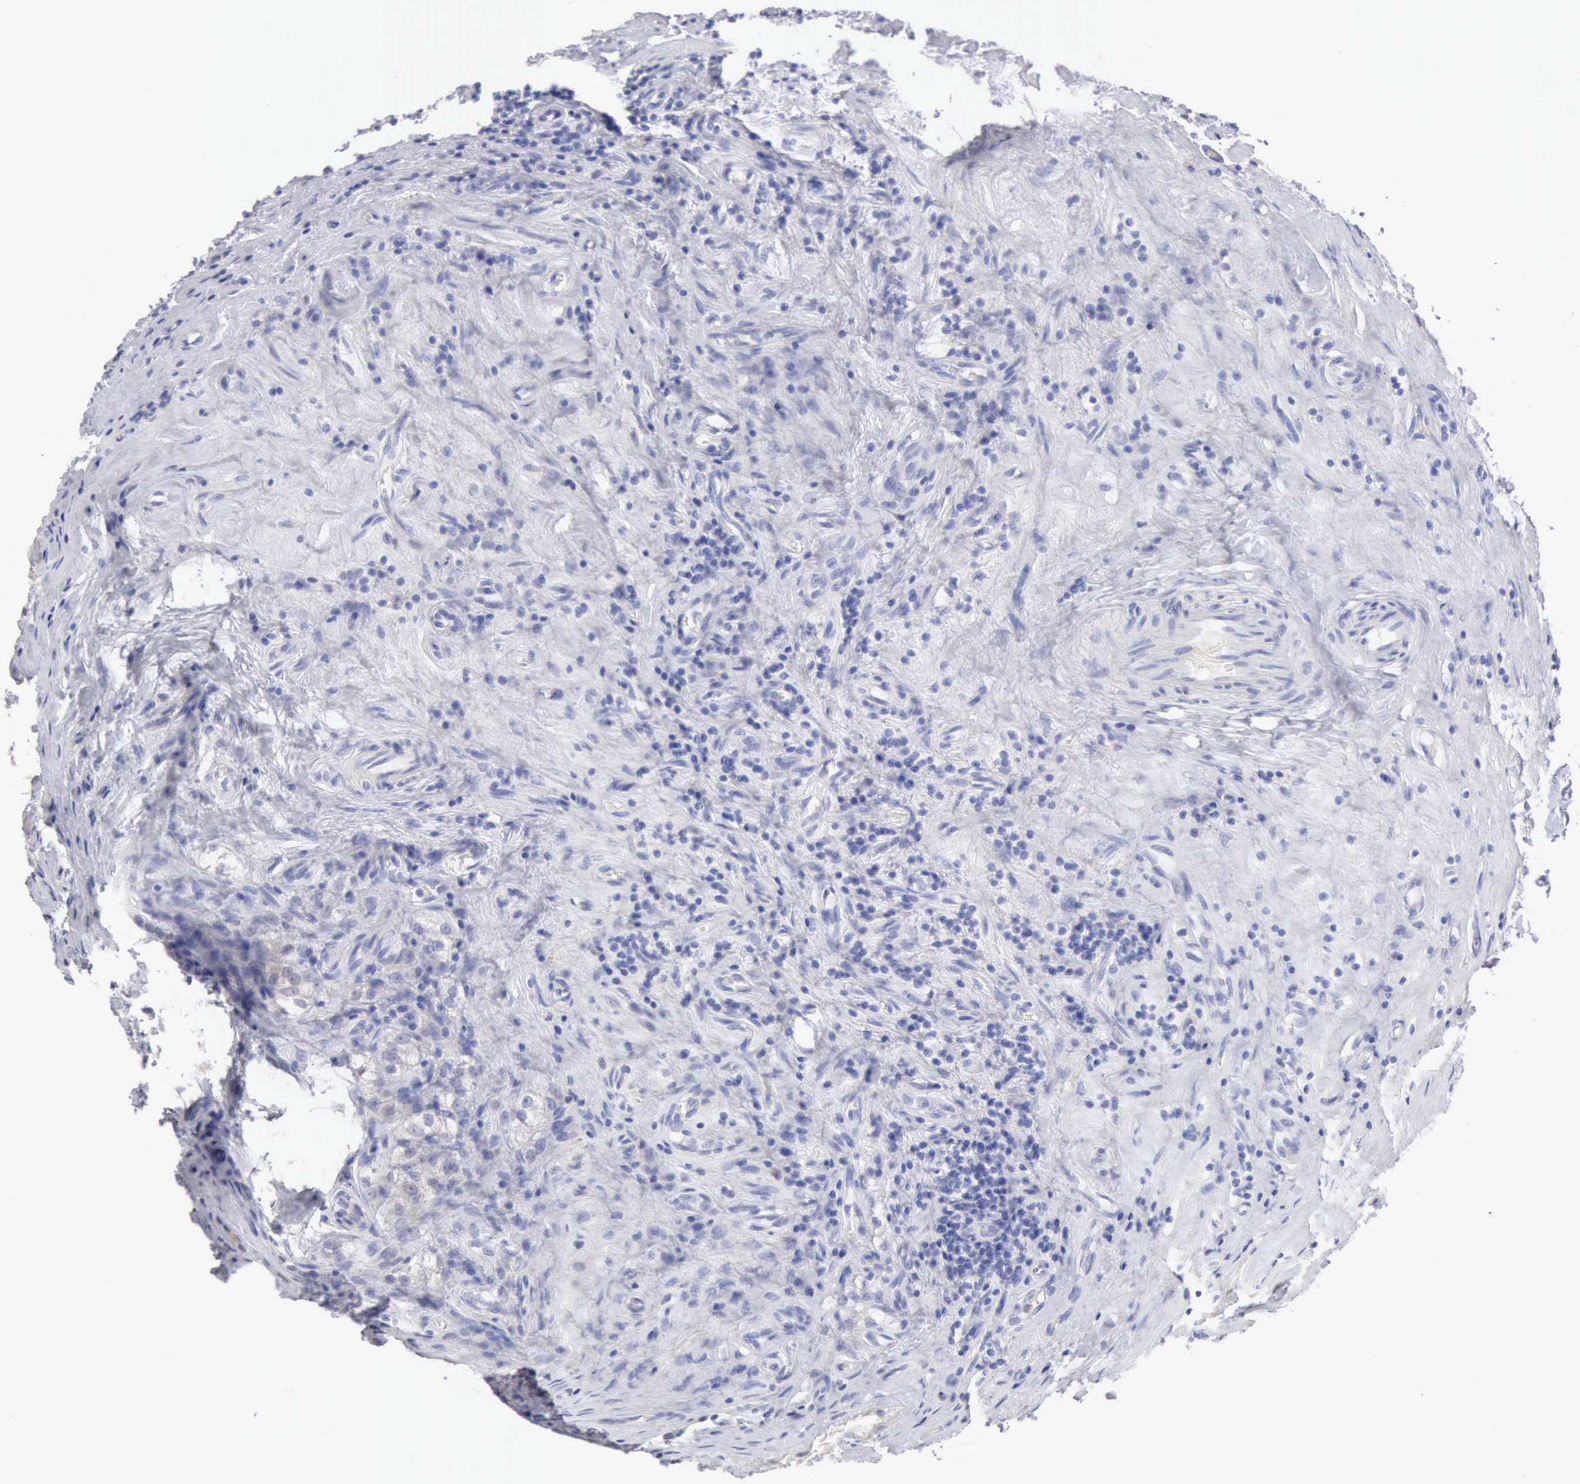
{"staining": {"intensity": "negative", "quantity": "none", "location": "none"}, "tissue": "testis cancer", "cell_type": "Tumor cells", "image_type": "cancer", "snomed": [{"axis": "morphology", "description": "Seminoma, NOS"}, {"axis": "topography", "description": "Testis"}], "caption": "DAB immunohistochemical staining of testis cancer (seminoma) reveals no significant staining in tumor cells.", "gene": "KRT6B", "patient": {"sex": "male", "age": 34}}